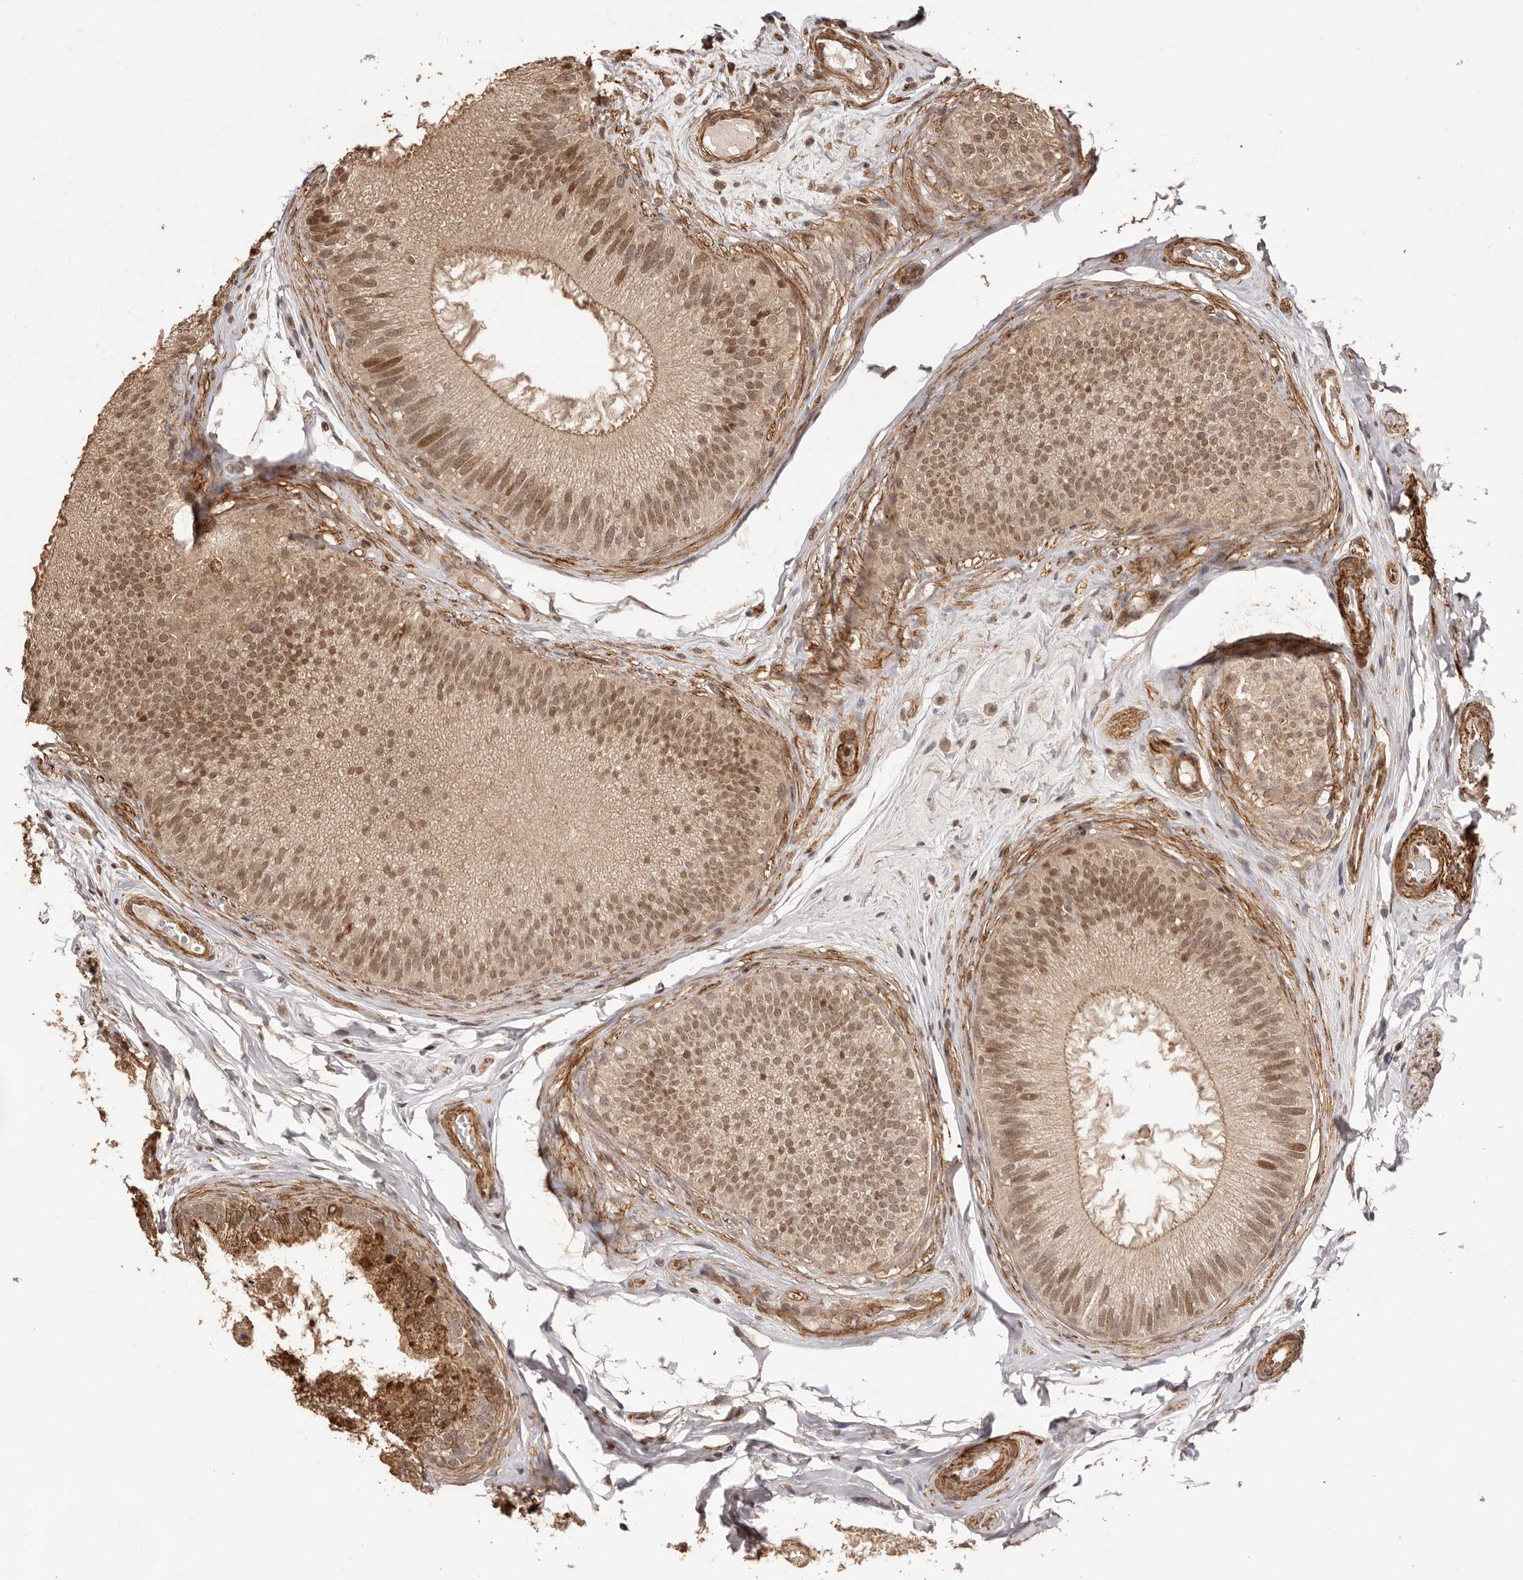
{"staining": {"intensity": "moderate", "quantity": ">75%", "location": "cytoplasmic/membranous,nuclear"}, "tissue": "epididymis", "cell_type": "Glandular cells", "image_type": "normal", "snomed": [{"axis": "morphology", "description": "Normal tissue, NOS"}, {"axis": "topography", "description": "Epididymis"}], "caption": "Immunohistochemistry (IHC) micrograph of benign human epididymis stained for a protein (brown), which shows medium levels of moderate cytoplasmic/membranous,nuclear expression in approximately >75% of glandular cells.", "gene": "UBR2", "patient": {"sex": "male", "age": 45}}